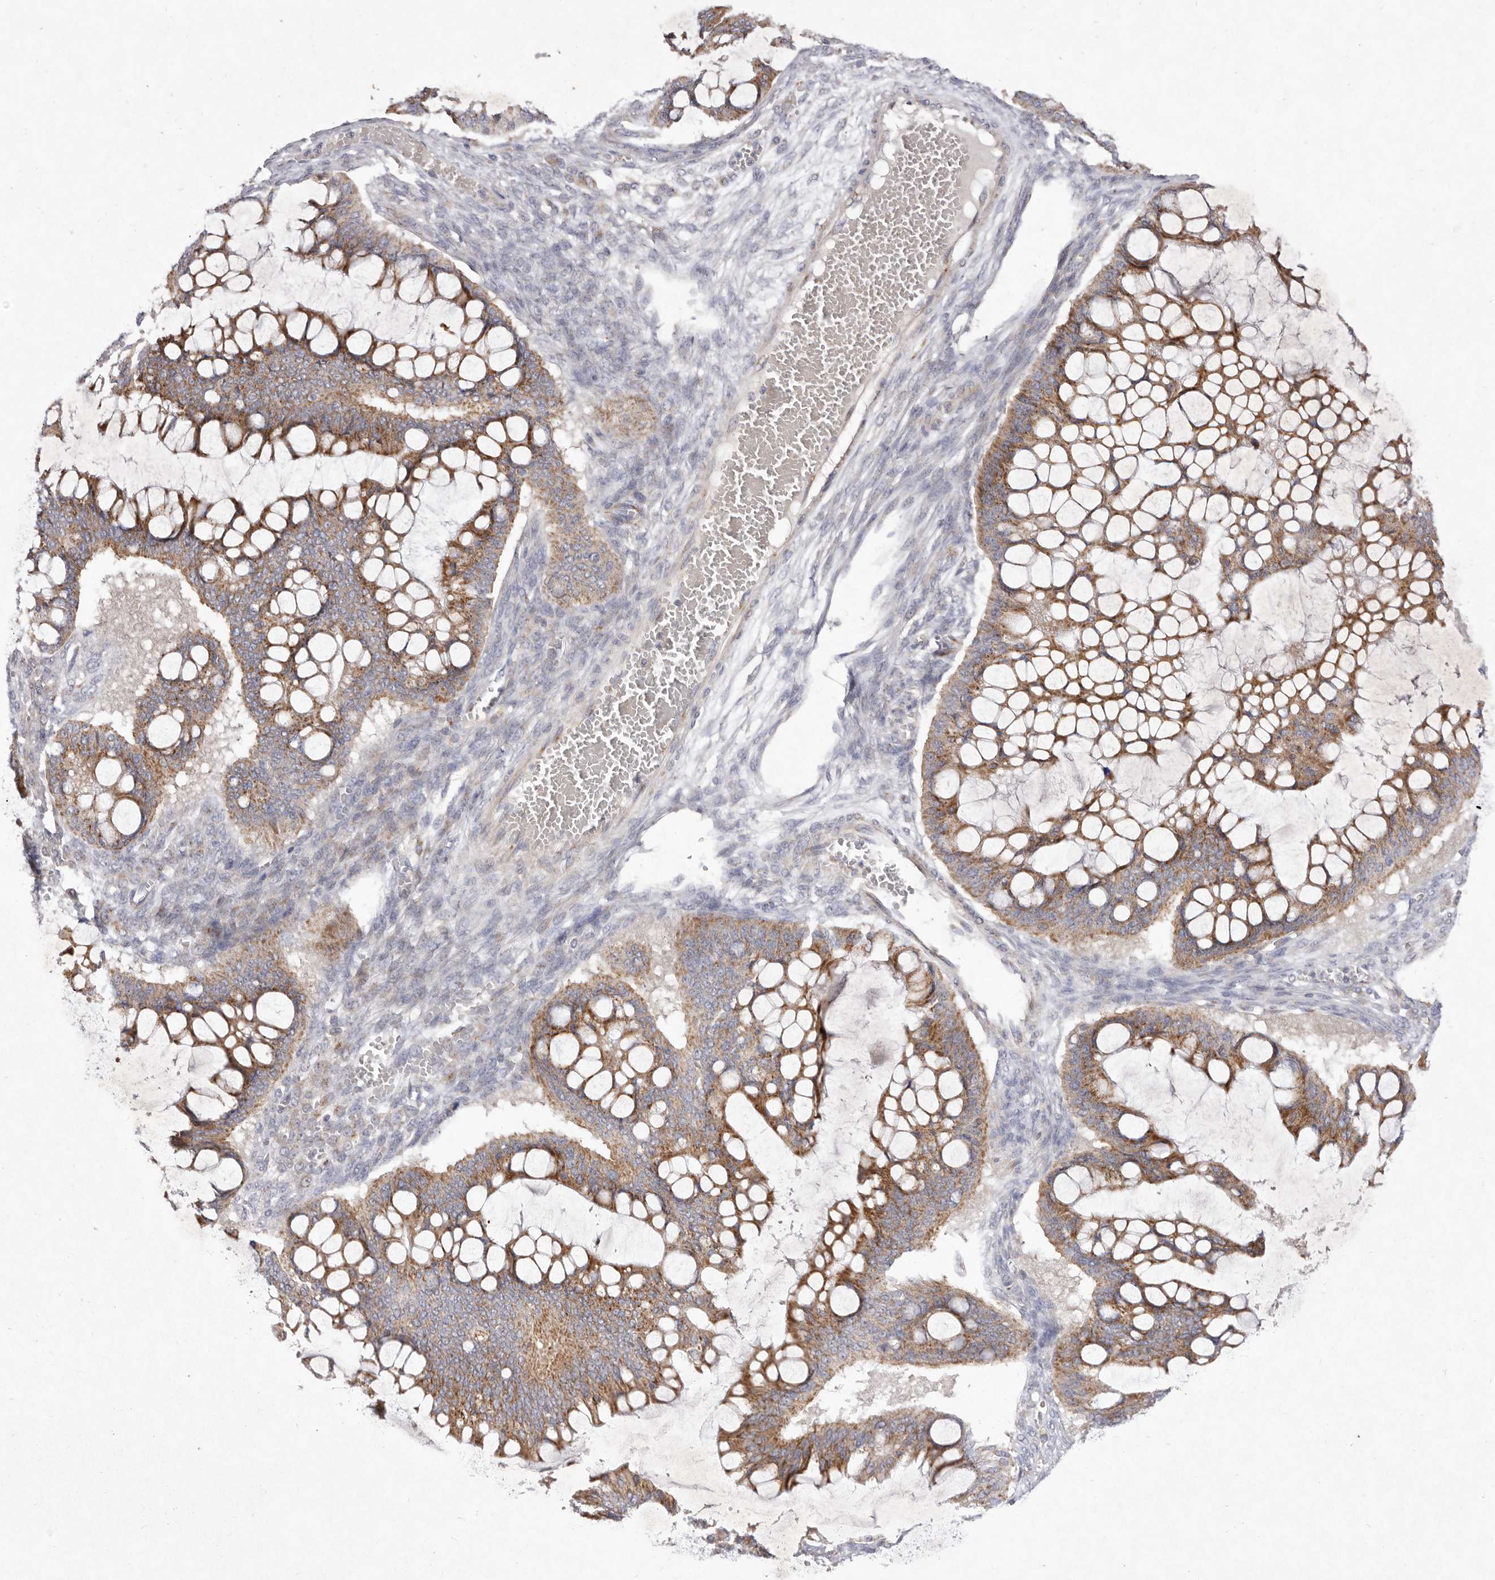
{"staining": {"intensity": "moderate", "quantity": ">75%", "location": "cytoplasmic/membranous"}, "tissue": "ovarian cancer", "cell_type": "Tumor cells", "image_type": "cancer", "snomed": [{"axis": "morphology", "description": "Cystadenocarcinoma, mucinous, NOS"}, {"axis": "topography", "description": "Ovary"}], "caption": "Protein analysis of ovarian cancer tissue shows moderate cytoplasmic/membranous expression in approximately >75% of tumor cells.", "gene": "USP24", "patient": {"sex": "female", "age": 73}}